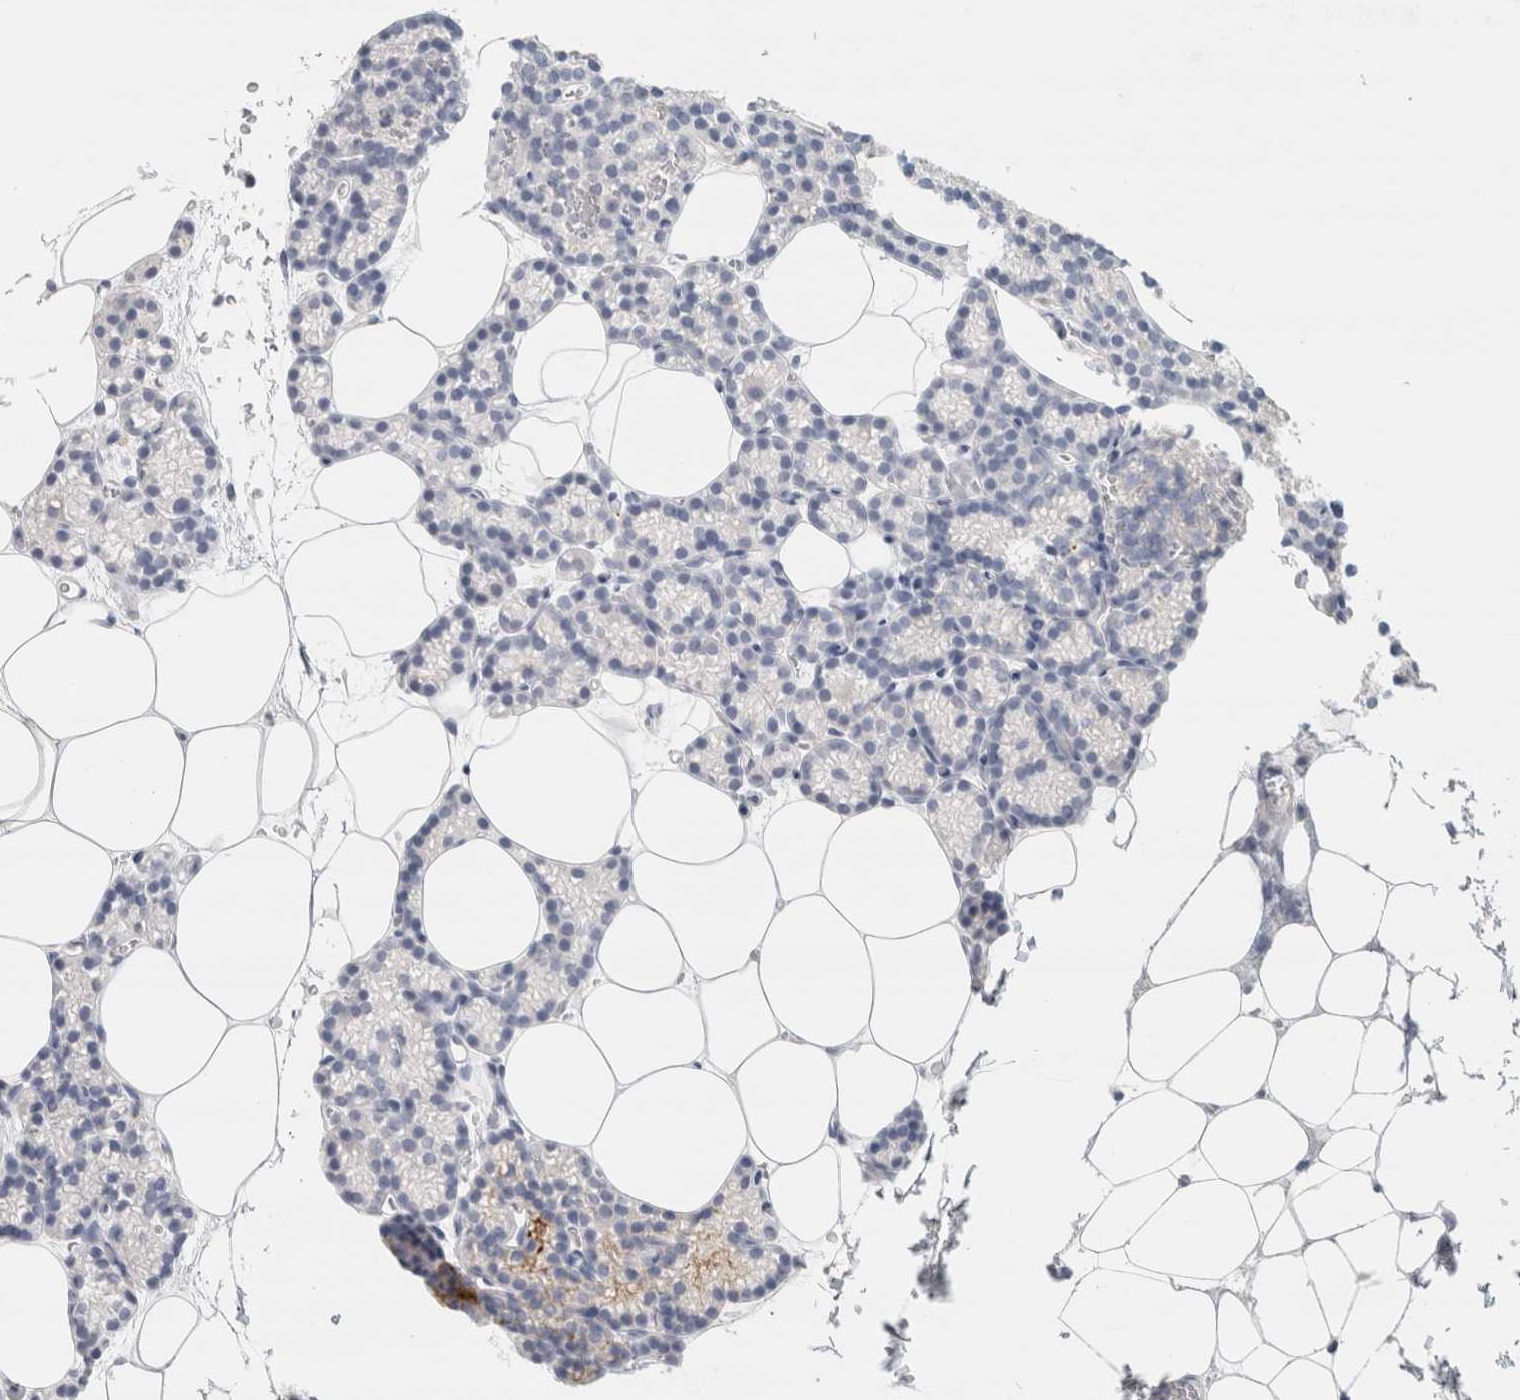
{"staining": {"intensity": "negative", "quantity": "none", "location": "none"}, "tissue": "parathyroid gland", "cell_type": "Glandular cells", "image_type": "normal", "snomed": [{"axis": "morphology", "description": "Normal tissue, NOS"}, {"axis": "topography", "description": "Parathyroid gland"}], "caption": "Parathyroid gland stained for a protein using IHC demonstrates no positivity glandular cells.", "gene": "IL6", "patient": {"sex": "male", "age": 58}}